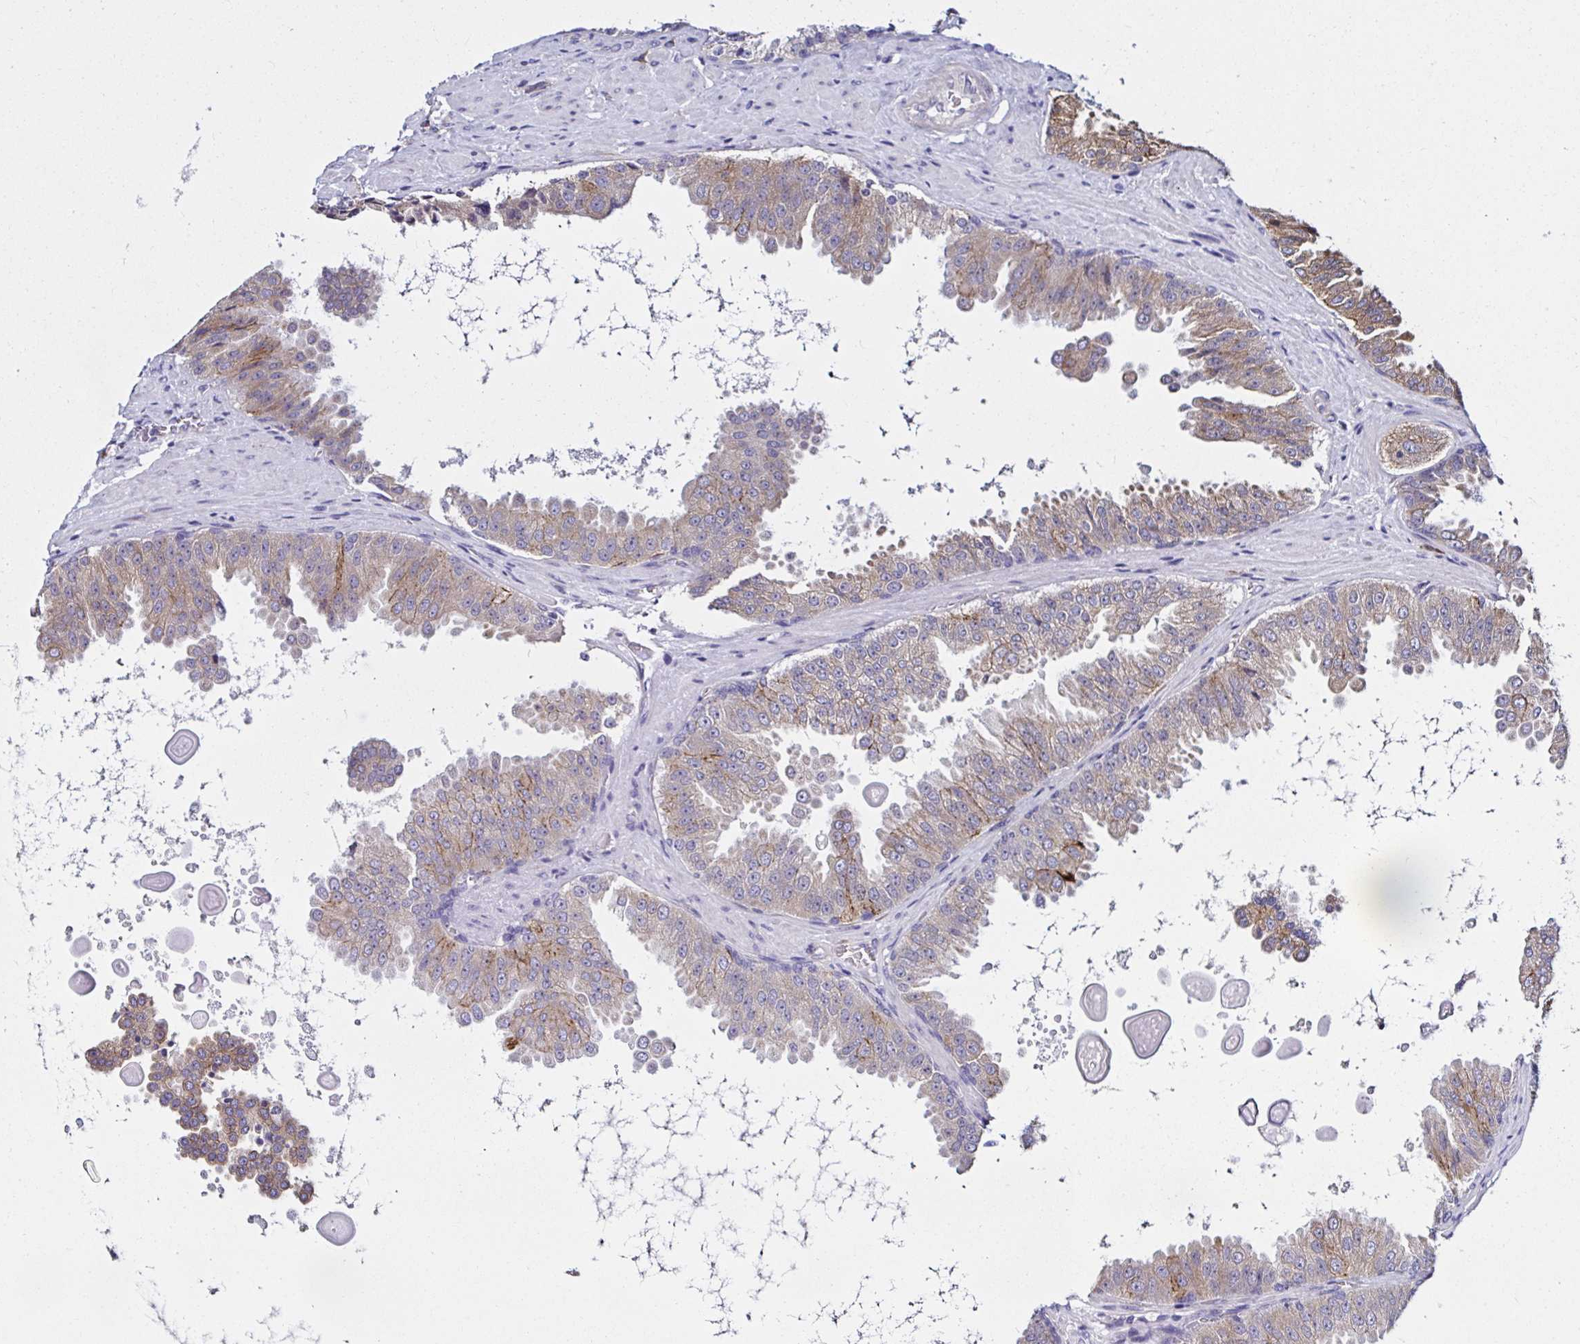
{"staining": {"intensity": "moderate", "quantity": "25%-75%", "location": "cytoplasmic/membranous"}, "tissue": "prostate cancer", "cell_type": "Tumor cells", "image_type": "cancer", "snomed": [{"axis": "morphology", "description": "Adenocarcinoma, Low grade"}, {"axis": "topography", "description": "Prostate"}], "caption": "Protein expression analysis of human prostate cancer (adenocarcinoma (low-grade)) reveals moderate cytoplasmic/membranous expression in approximately 25%-75% of tumor cells. (DAB (3,3'-diaminobenzidine) = brown stain, brightfield microscopy at high magnification).", "gene": "VSIG2", "patient": {"sex": "male", "age": 67}}